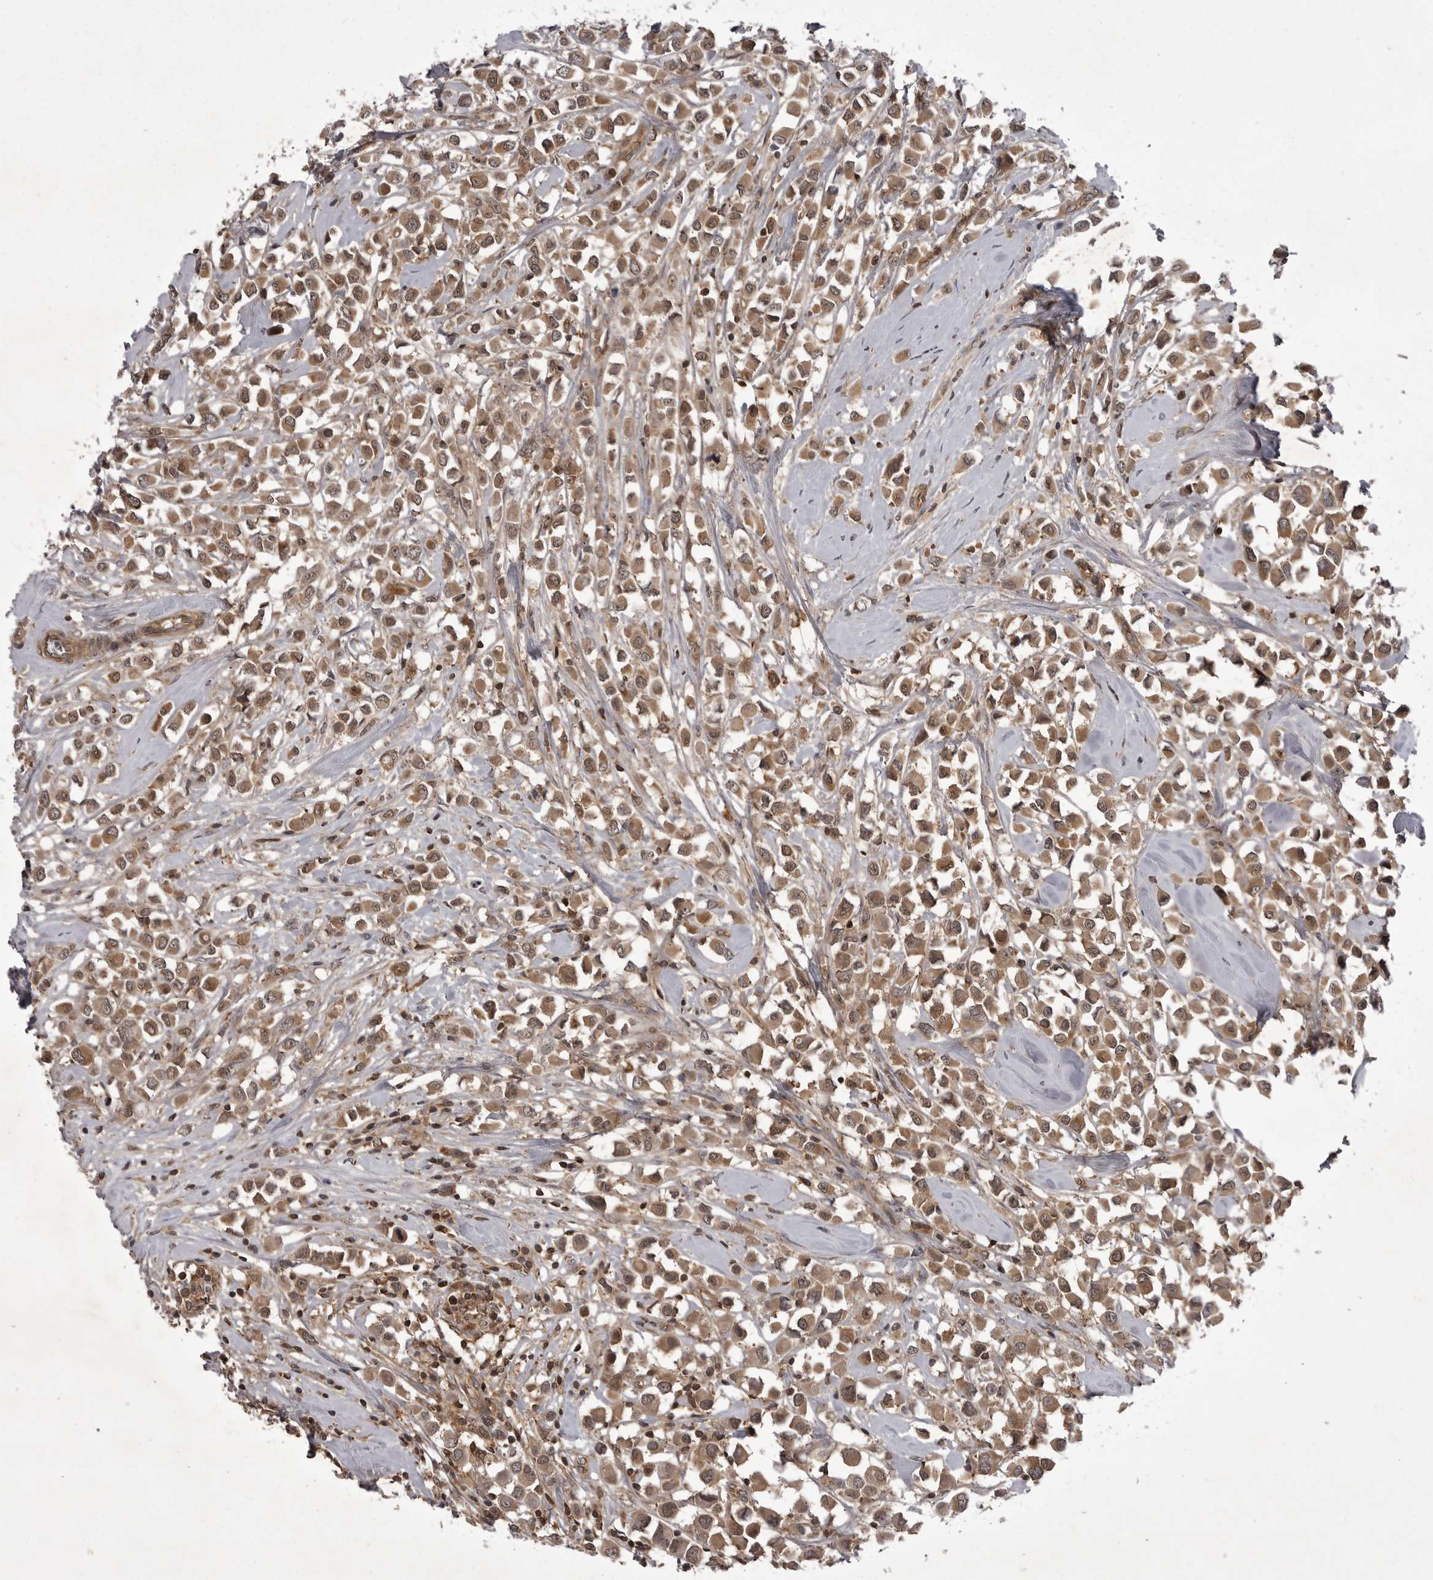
{"staining": {"intensity": "moderate", "quantity": ">75%", "location": "cytoplasmic/membranous,nuclear"}, "tissue": "breast cancer", "cell_type": "Tumor cells", "image_type": "cancer", "snomed": [{"axis": "morphology", "description": "Duct carcinoma"}, {"axis": "topography", "description": "Breast"}], "caption": "IHC image of human intraductal carcinoma (breast) stained for a protein (brown), which shows medium levels of moderate cytoplasmic/membranous and nuclear staining in approximately >75% of tumor cells.", "gene": "STK24", "patient": {"sex": "female", "age": 61}}